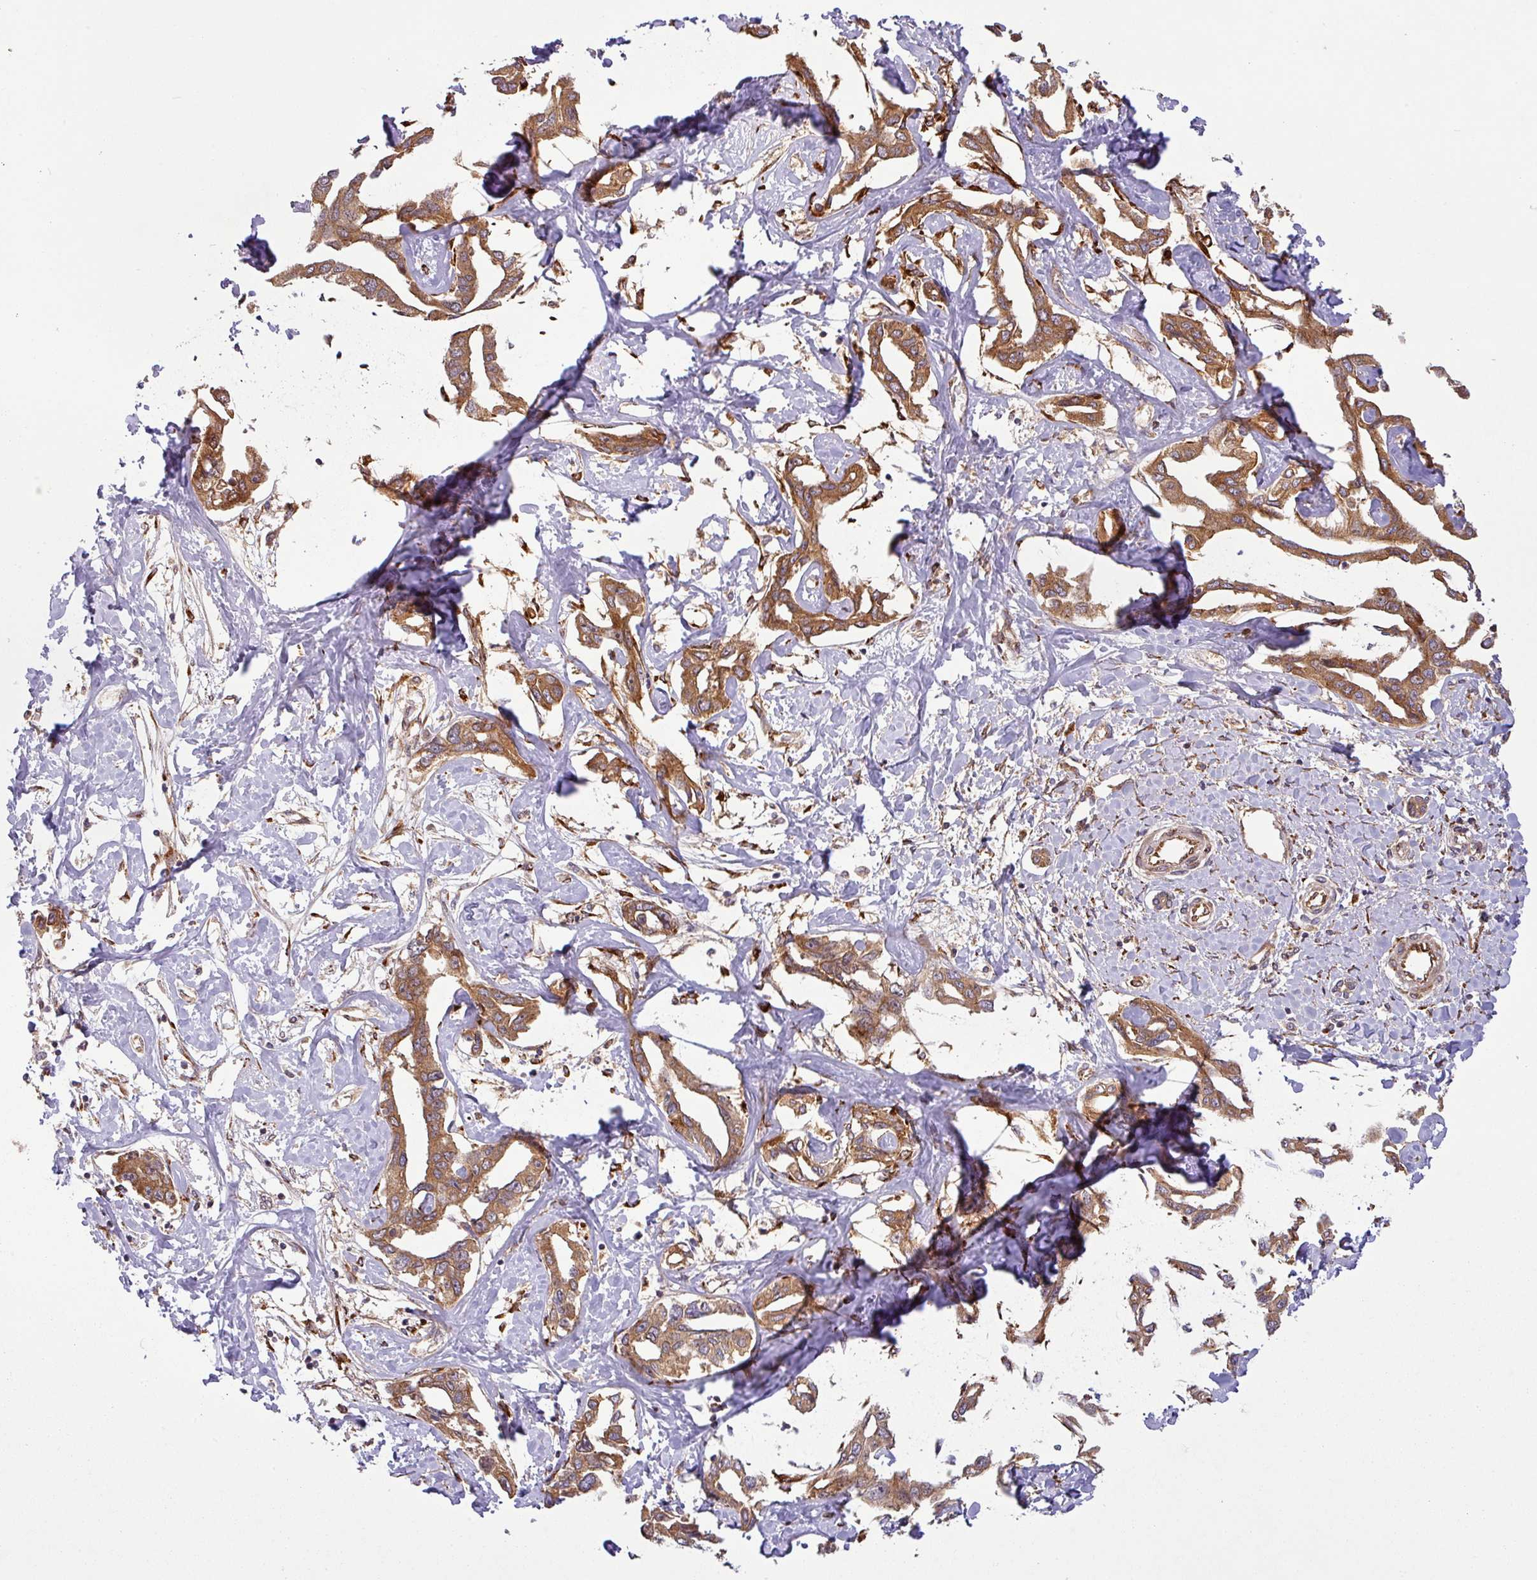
{"staining": {"intensity": "strong", "quantity": ">75%", "location": "cytoplasmic/membranous"}, "tissue": "liver cancer", "cell_type": "Tumor cells", "image_type": "cancer", "snomed": [{"axis": "morphology", "description": "Cholangiocarcinoma"}, {"axis": "topography", "description": "Liver"}], "caption": "Cholangiocarcinoma (liver) tissue shows strong cytoplasmic/membranous expression in approximately >75% of tumor cells (brown staining indicates protein expression, while blue staining denotes nuclei).", "gene": "ART1", "patient": {"sex": "male", "age": 59}}